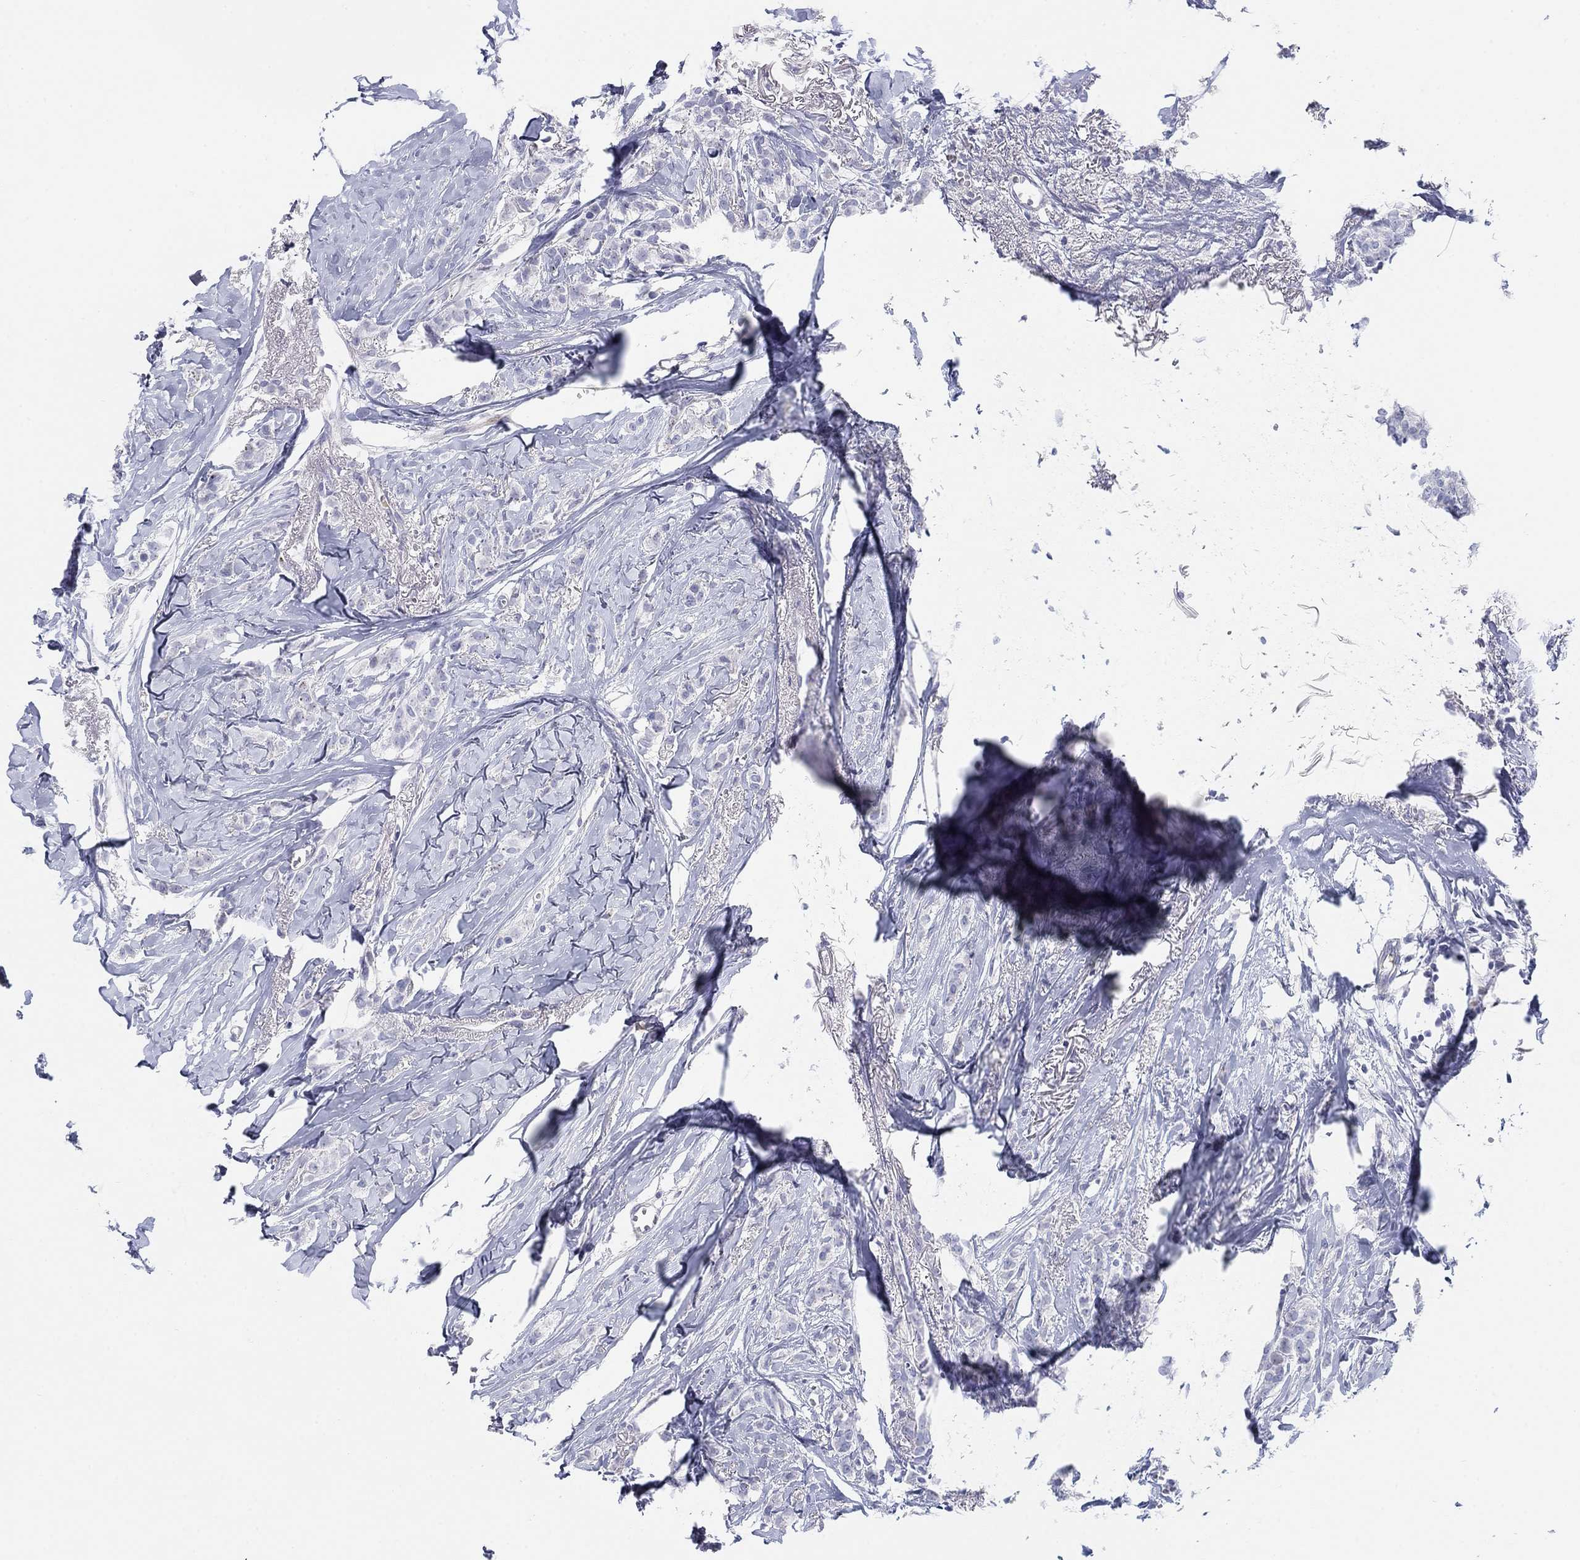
{"staining": {"intensity": "negative", "quantity": "none", "location": "none"}, "tissue": "breast cancer", "cell_type": "Tumor cells", "image_type": "cancer", "snomed": [{"axis": "morphology", "description": "Duct carcinoma"}, {"axis": "topography", "description": "Breast"}], "caption": "IHC of human breast cancer (invasive ductal carcinoma) demonstrates no positivity in tumor cells.", "gene": "HEATR4", "patient": {"sex": "female", "age": 85}}